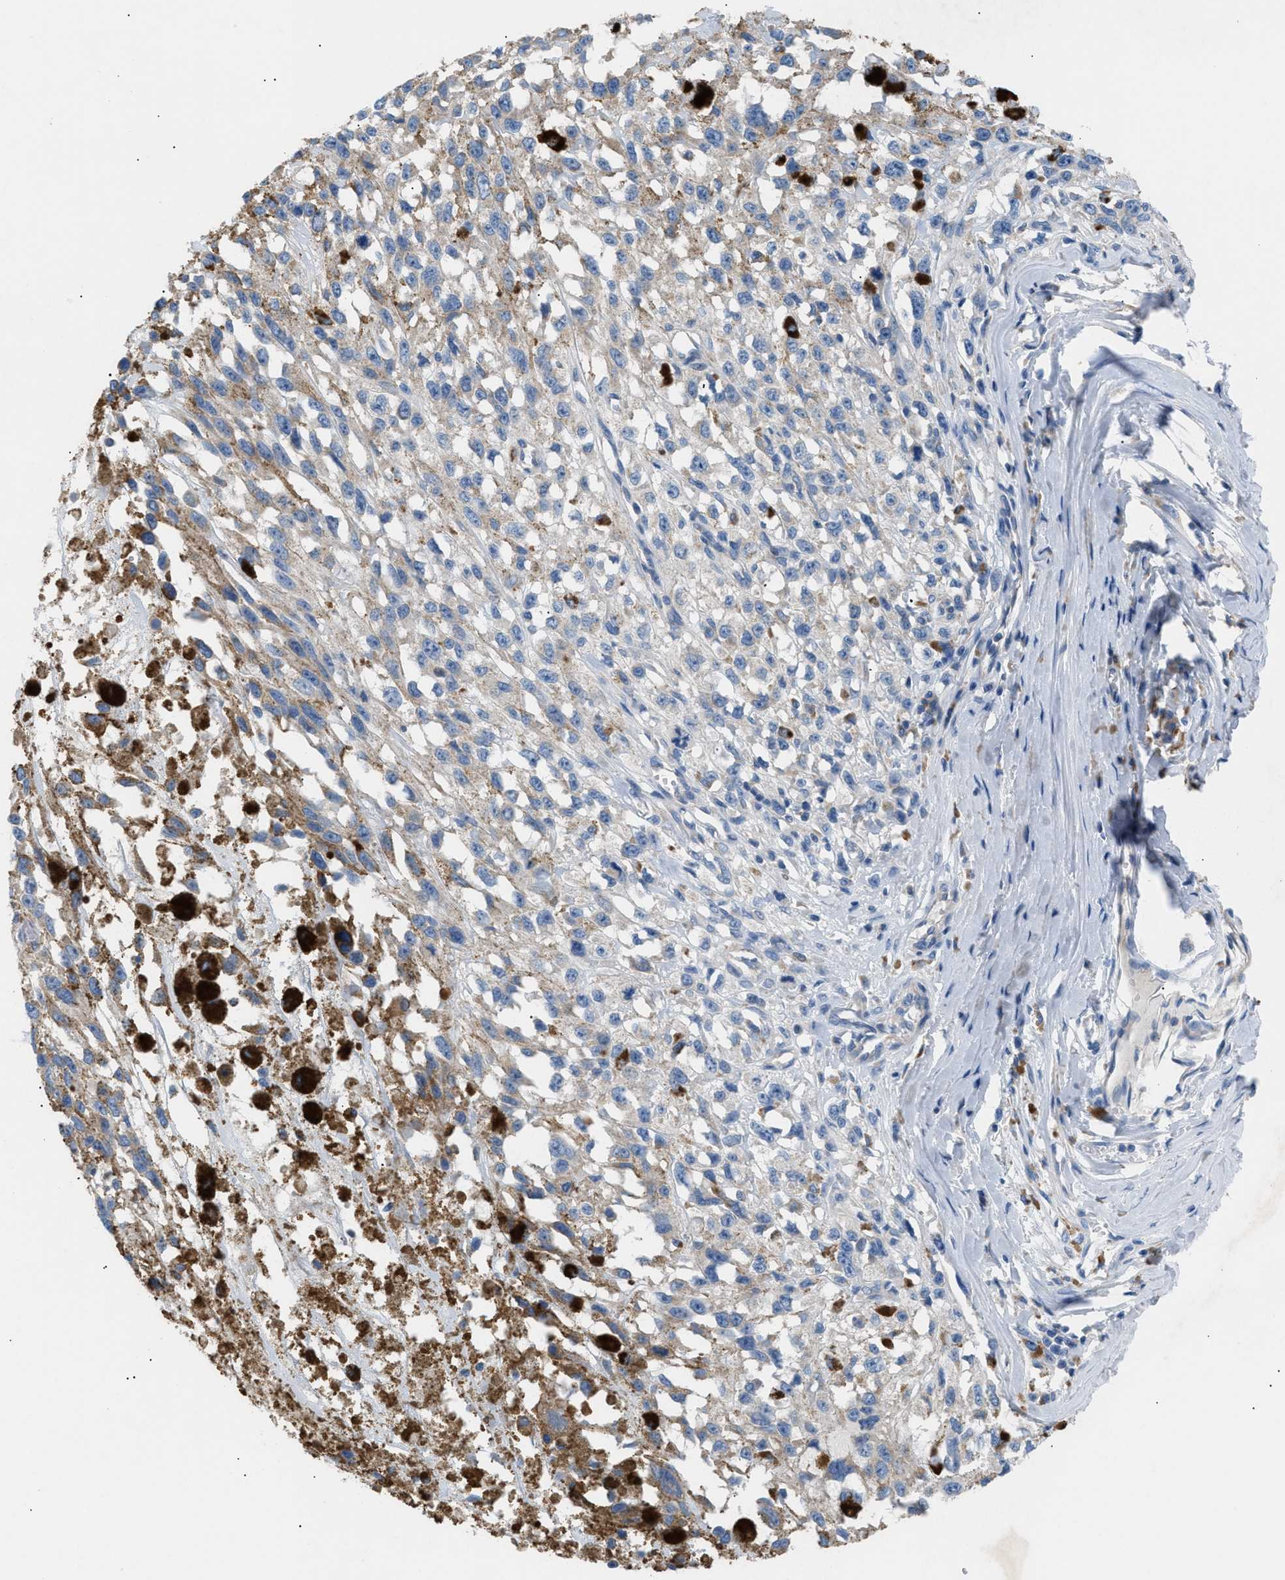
{"staining": {"intensity": "negative", "quantity": "none", "location": "none"}, "tissue": "melanoma", "cell_type": "Tumor cells", "image_type": "cancer", "snomed": [{"axis": "morphology", "description": "Malignant melanoma, Metastatic site"}, {"axis": "topography", "description": "Lymph node"}], "caption": "This is an immunohistochemistry (IHC) image of malignant melanoma (metastatic site). There is no expression in tumor cells.", "gene": "ILDR1", "patient": {"sex": "male", "age": 59}}